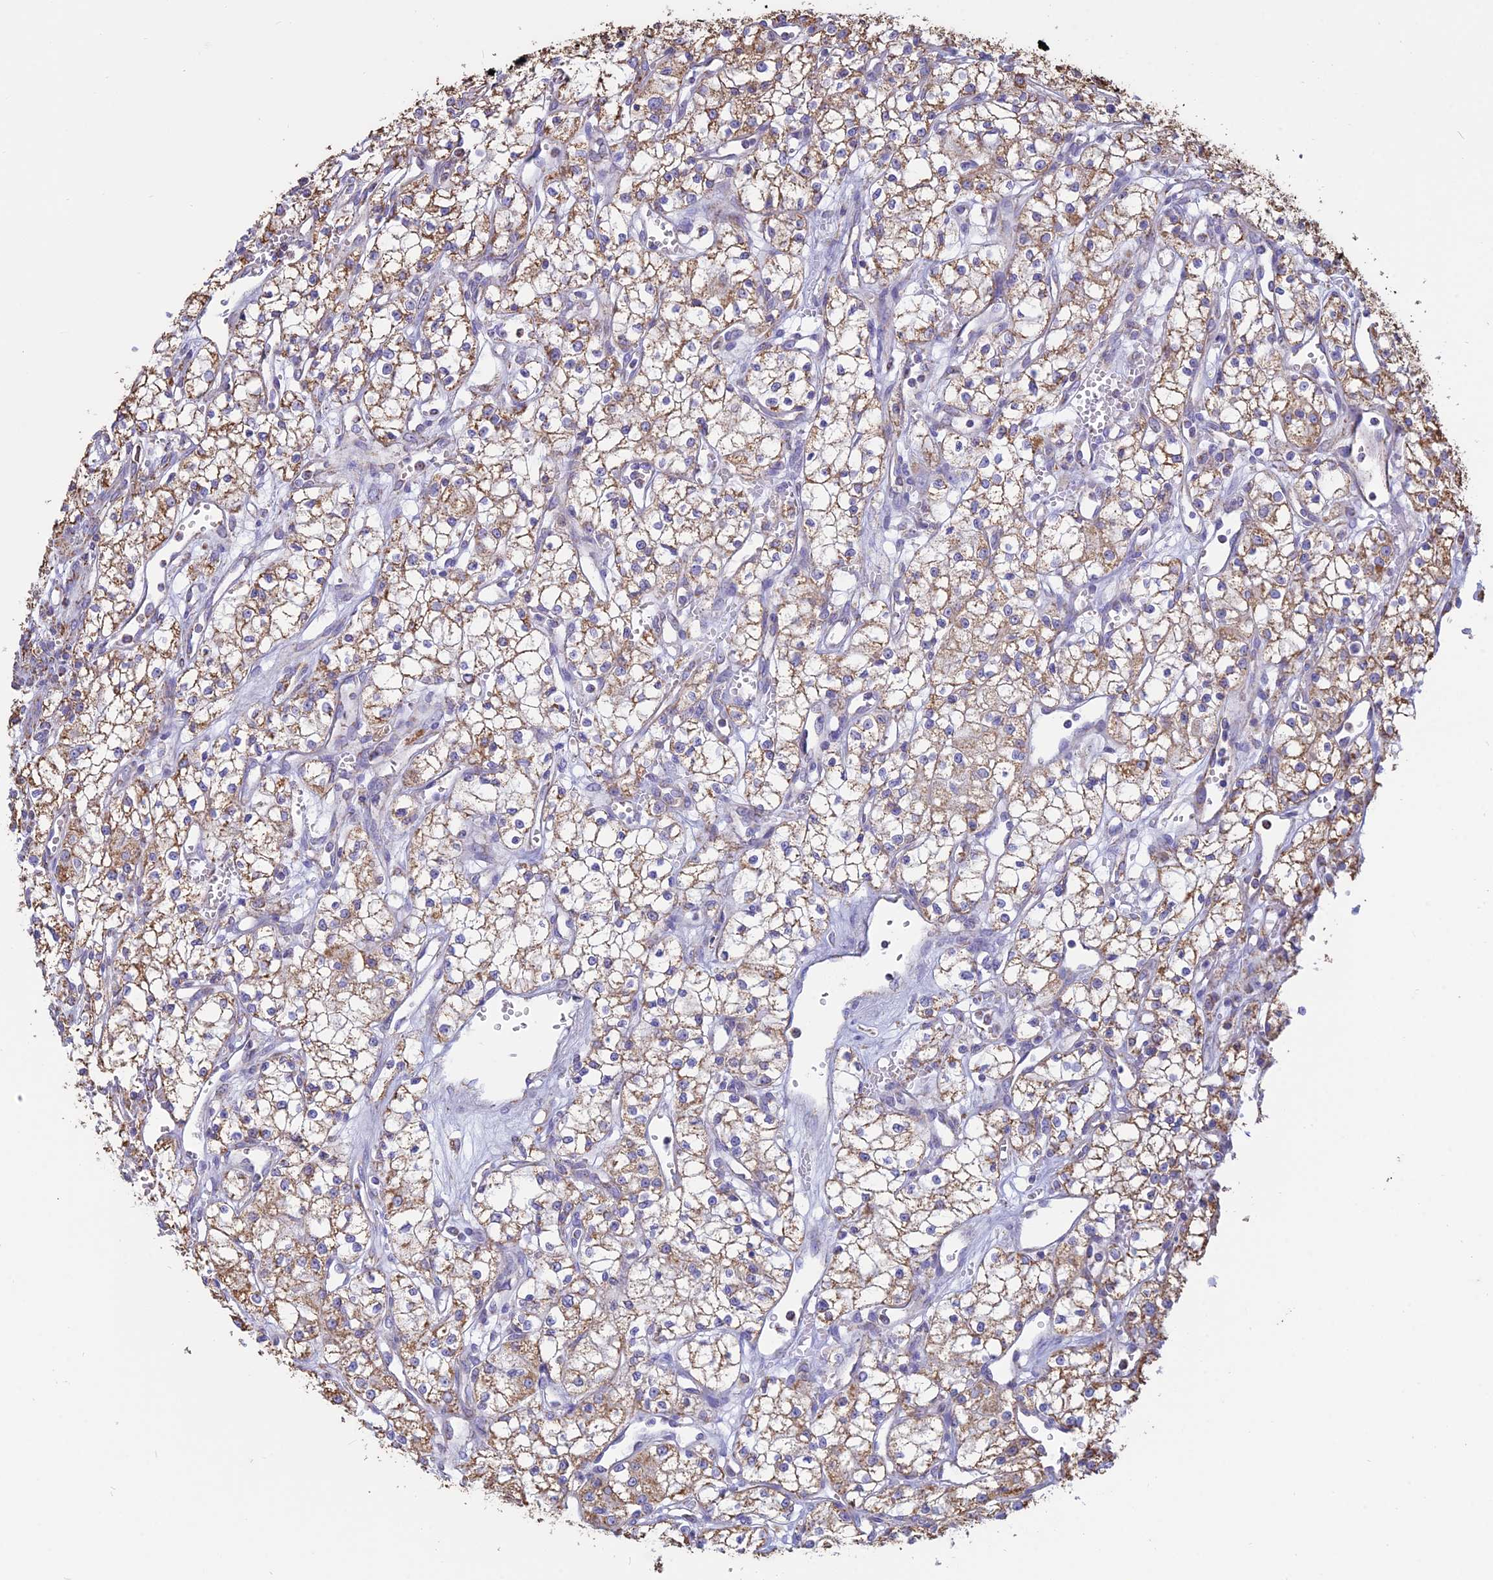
{"staining": {"intensity": "moderate", "quantity": ">75%", "location": "cytoplasmic/membranous"}, "tissue": "renal cancer", "cell_type": "Tumor cells", "image_type": "cancer", "snomed": [{"axis": "morphology", "description": "Adenocarcinoma, NOS"}, {"axis": "topography", "description": "Kidney"}], "caption": "Immunohistochemical staining of renal cancer exhibits medium levels of moderate cytoplasmic/membranous protein positivity in about >75% of tumor cells.", "gene": "OR2W3", "patient": {"sex": "male", "age": 59}}